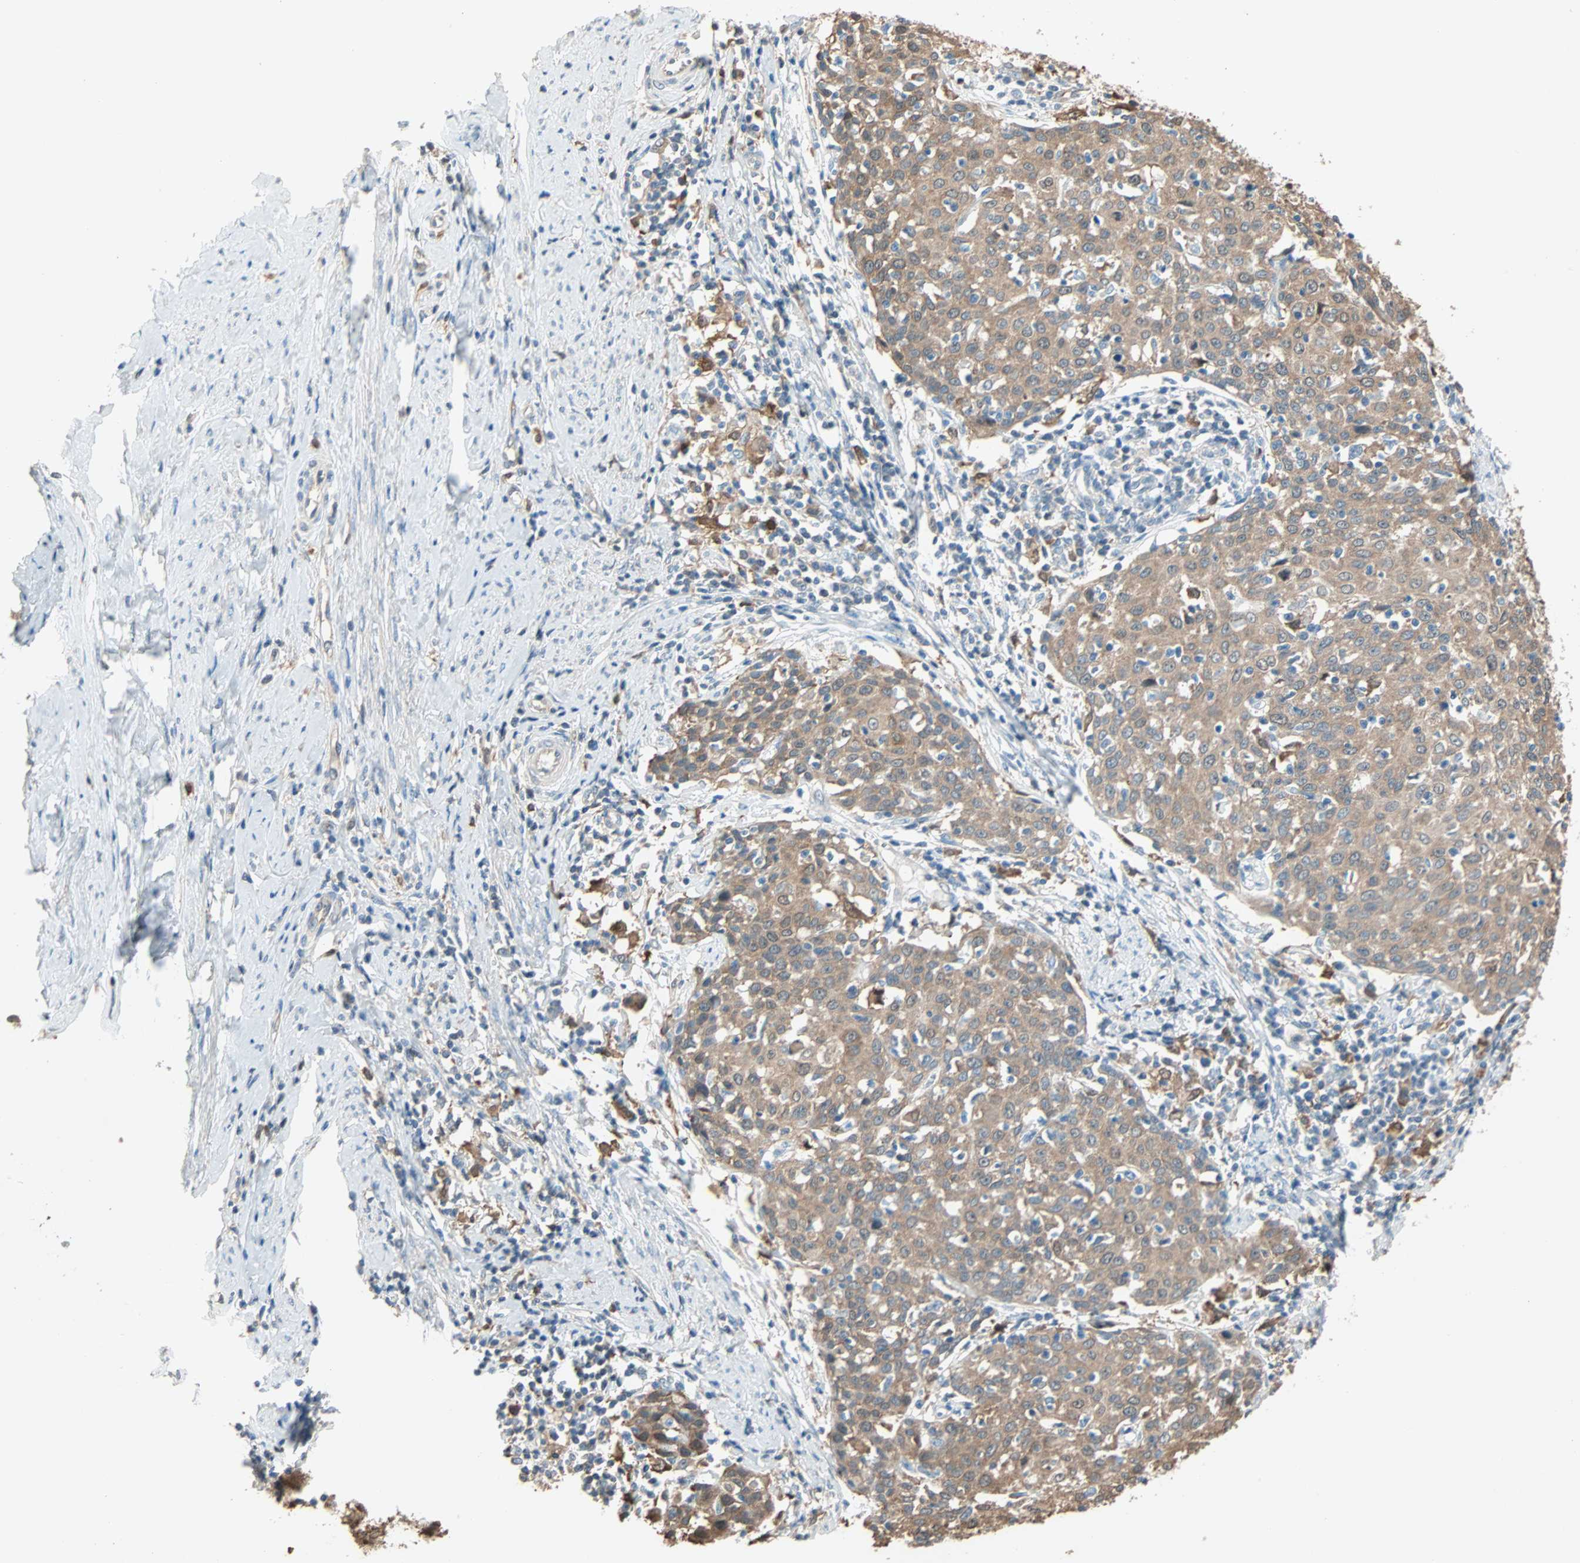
{"staining": {"intensity": "moderate", "quantity": ">75%", "location": "cytoplasmic/membranous"}, "tissue": "cervical cancer", "cell_type": "Tumor cells", "image_type": "cancer", "snomed": [{"axis": "morphology", "description": "Squamous cell carcinoma, NOS"}, {"axis": "topography", "description": "Cervix"}], "caption": "Immunohistochemical staining of human cervical cancer (squamous cell carcinoma) shows medium levels of moderate cytoplasmic/membranous expression in approximately >75% of tumor cells. (DAB (3,3'-diaminobenzidine) = brown stain, brightfield microscopy at high magnification).", "gene": "PRDX1", "patient": {"sex": "female", "age": 38}}